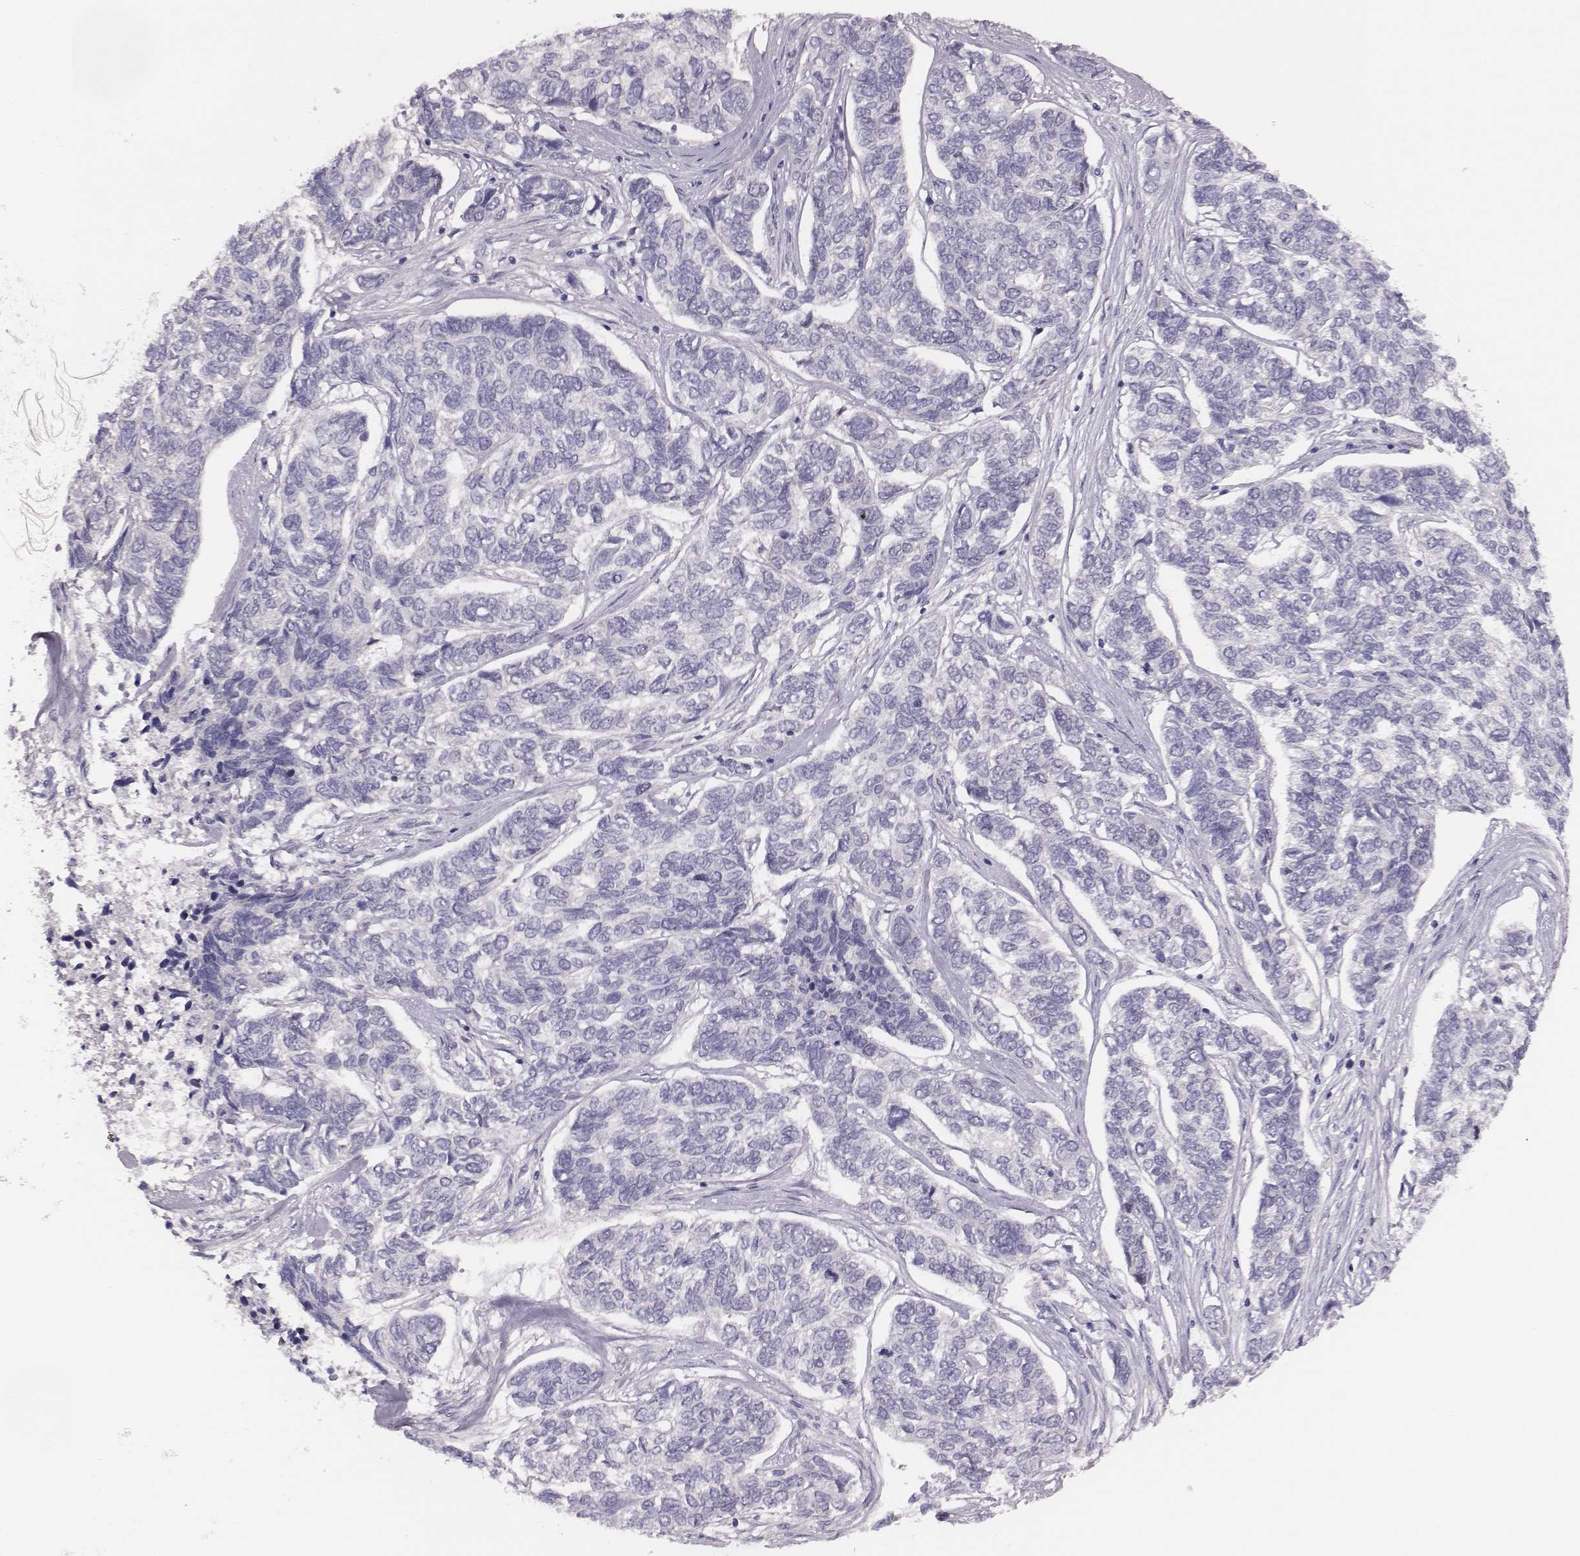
{"staining": {"intensity": "negative", "quantity": "none", "location": "none"}, "tissue": "skin cancer", "cell_type": "Tumor cells", "image_type": "cancer", "snomed": [{"axis": "morphology", "description": "Basal cell carcinoma"}, {"axis": "topography", "description": "Skin"}], "caption": "Protein analysis of basal cell carcinoma (skin) shows no significant positivity in tumor cells. The staining was performed using DAB to visualize the protein expression in brown, while the nuclei were stained in blue with hematoxylin (Magnification: 20x).", "gene": "PBK", "patient": {"sex": "female", "age": 65}}